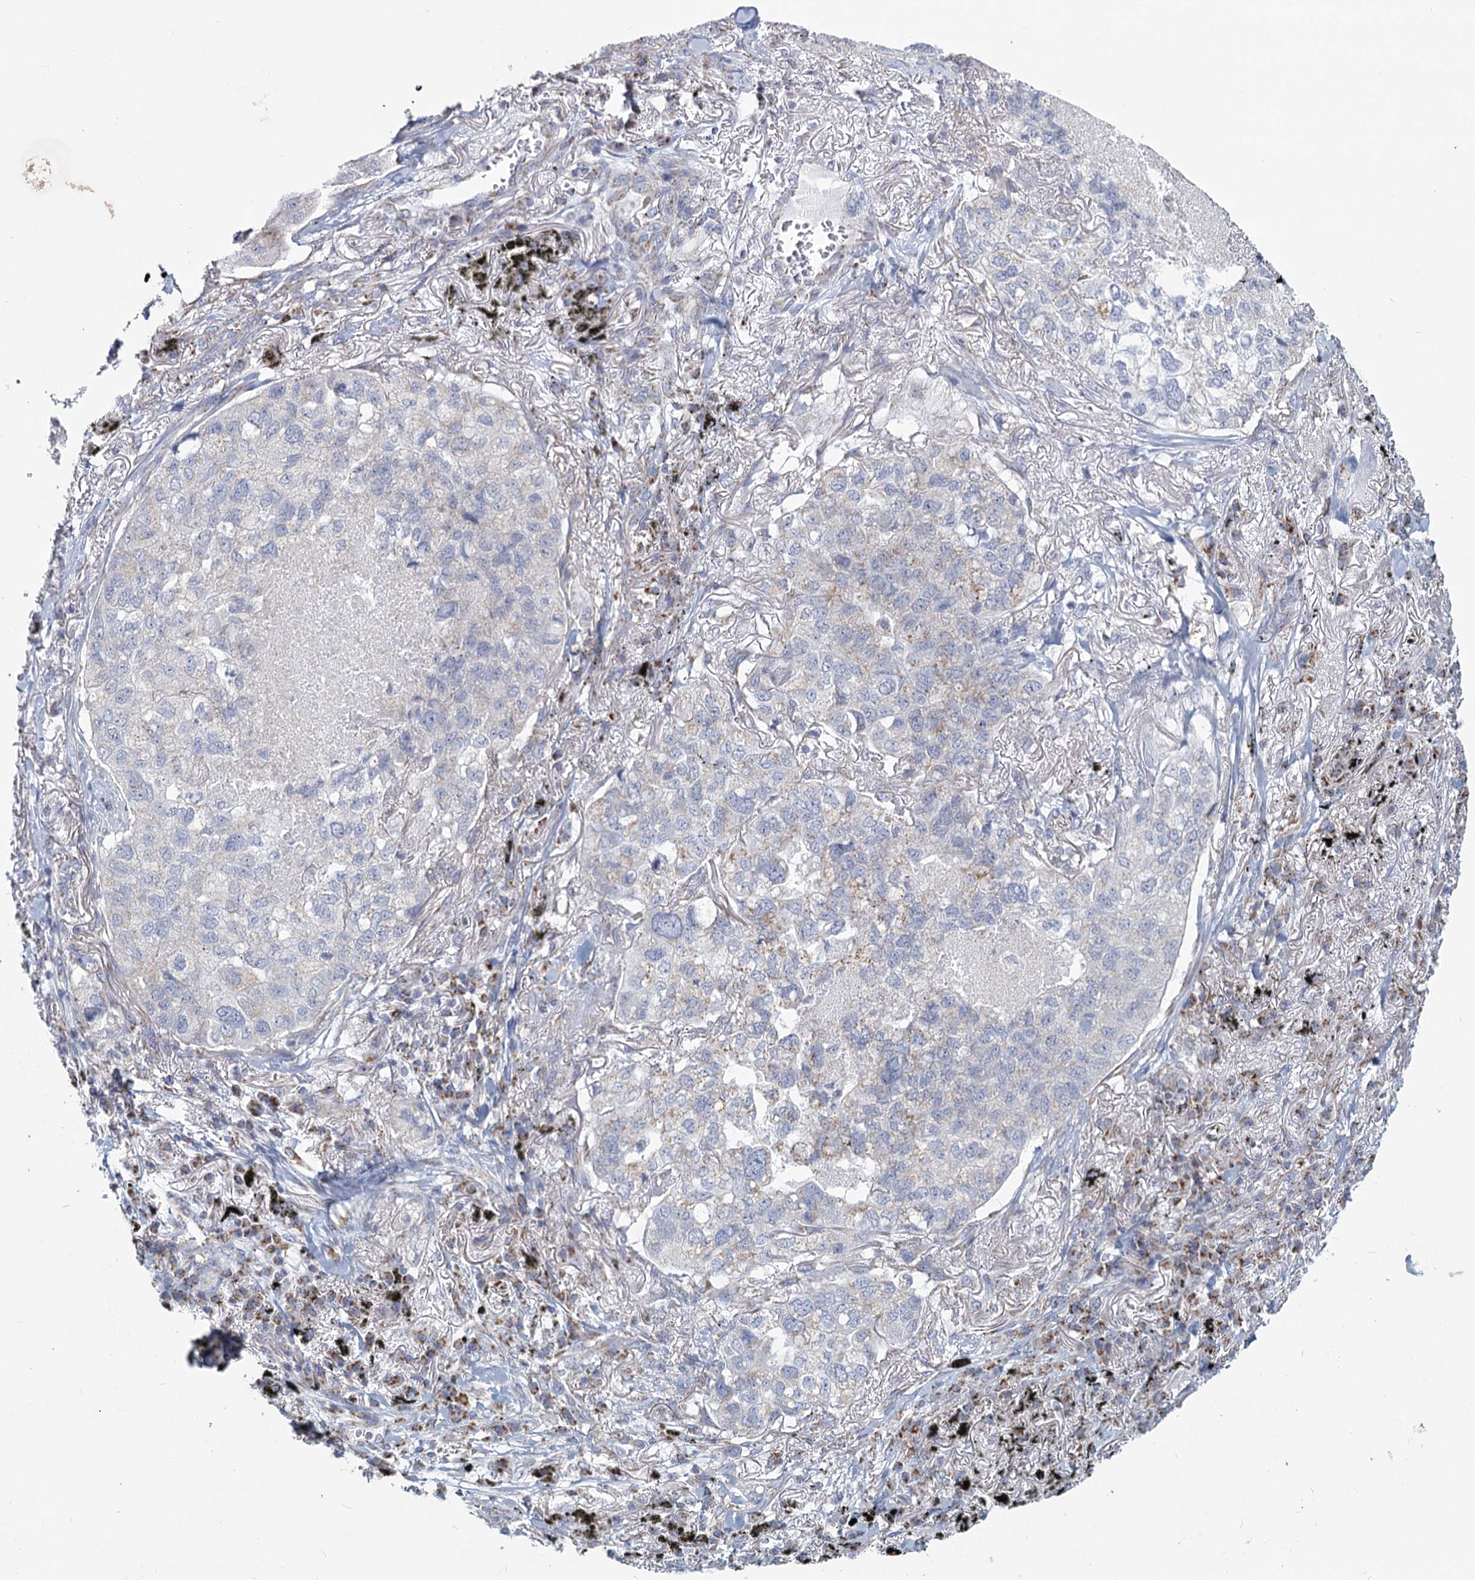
{"staining": {"intensity": "negative", "quantity": "none", "location": "none"}, "tissue": "lung cancer", "cell_type": "Tumor cells", "image_type": "cancer", "snomed": [{"axis": "morphology", "description": "Adenocarcinoma, NOS"}, {"axis": "topography", "description": "Lung"}], "caption": "Tumor cells show no significant protein positivity in lung cancer.", "gene": "NDUFC2", "patient": {"sex": "male", "age": 65}}